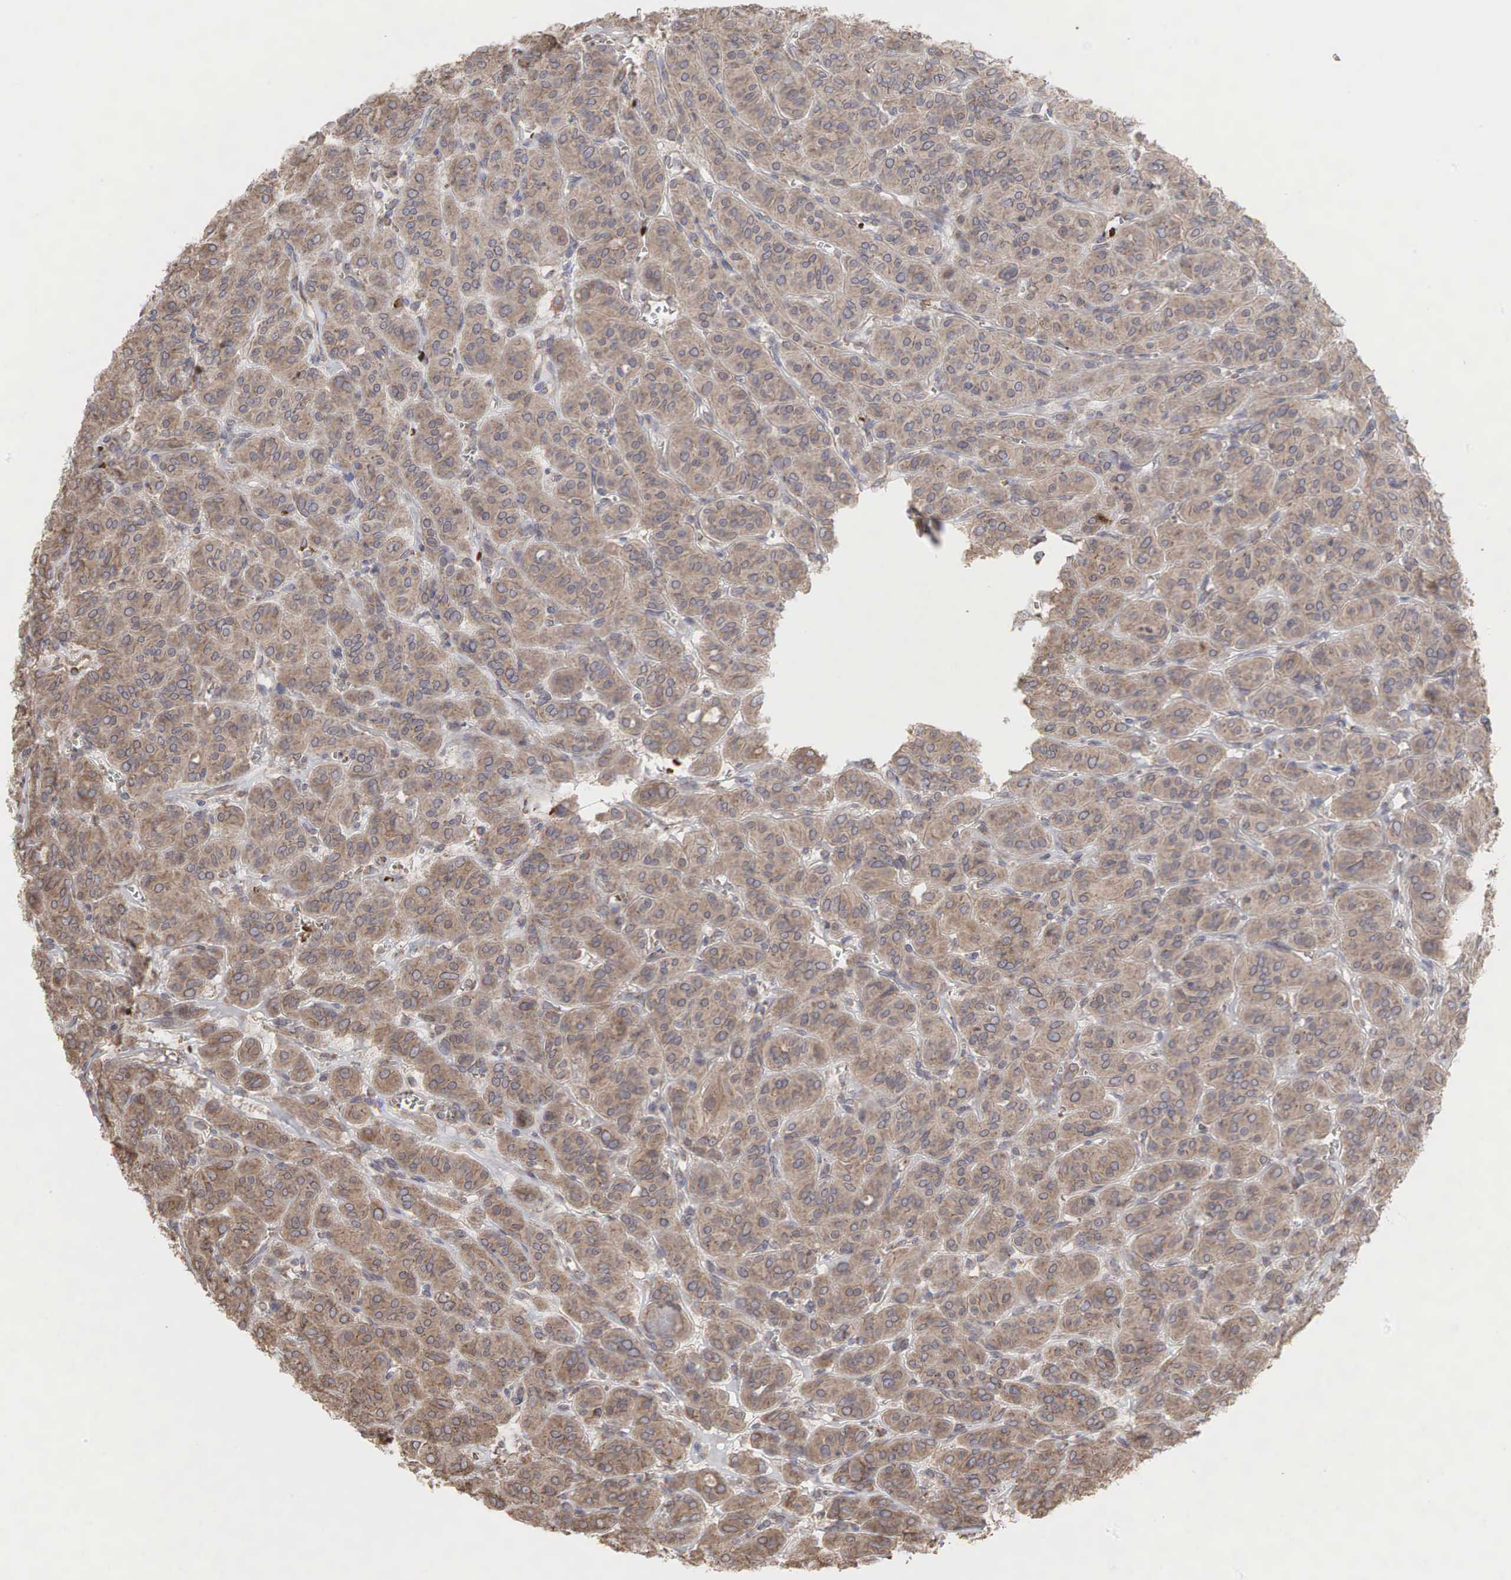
{"staining": {"intensity": "weak", "quantity": ">75%", "location": "cytoplasmic/membranous"}, "tissue": "thyroid cancer", "cell_type": "Tumor cells", "image_type": "cancer", "snomed": [{"axis": "morphology", "description": "Follicular adenoma carcinoma, NOS"}, {"axis": "topography", "description": "Thyroid gland"}], "caption": "This image reveals immunohistochemistry (IHC) staining of human thyroid follicular adenoma carcinoma, with low weak cytoplasmic/membranous expression in approximately >75% of tumor cells.", "gene": "PABPC5", "patient": {"sex": "female", "age": 71}}